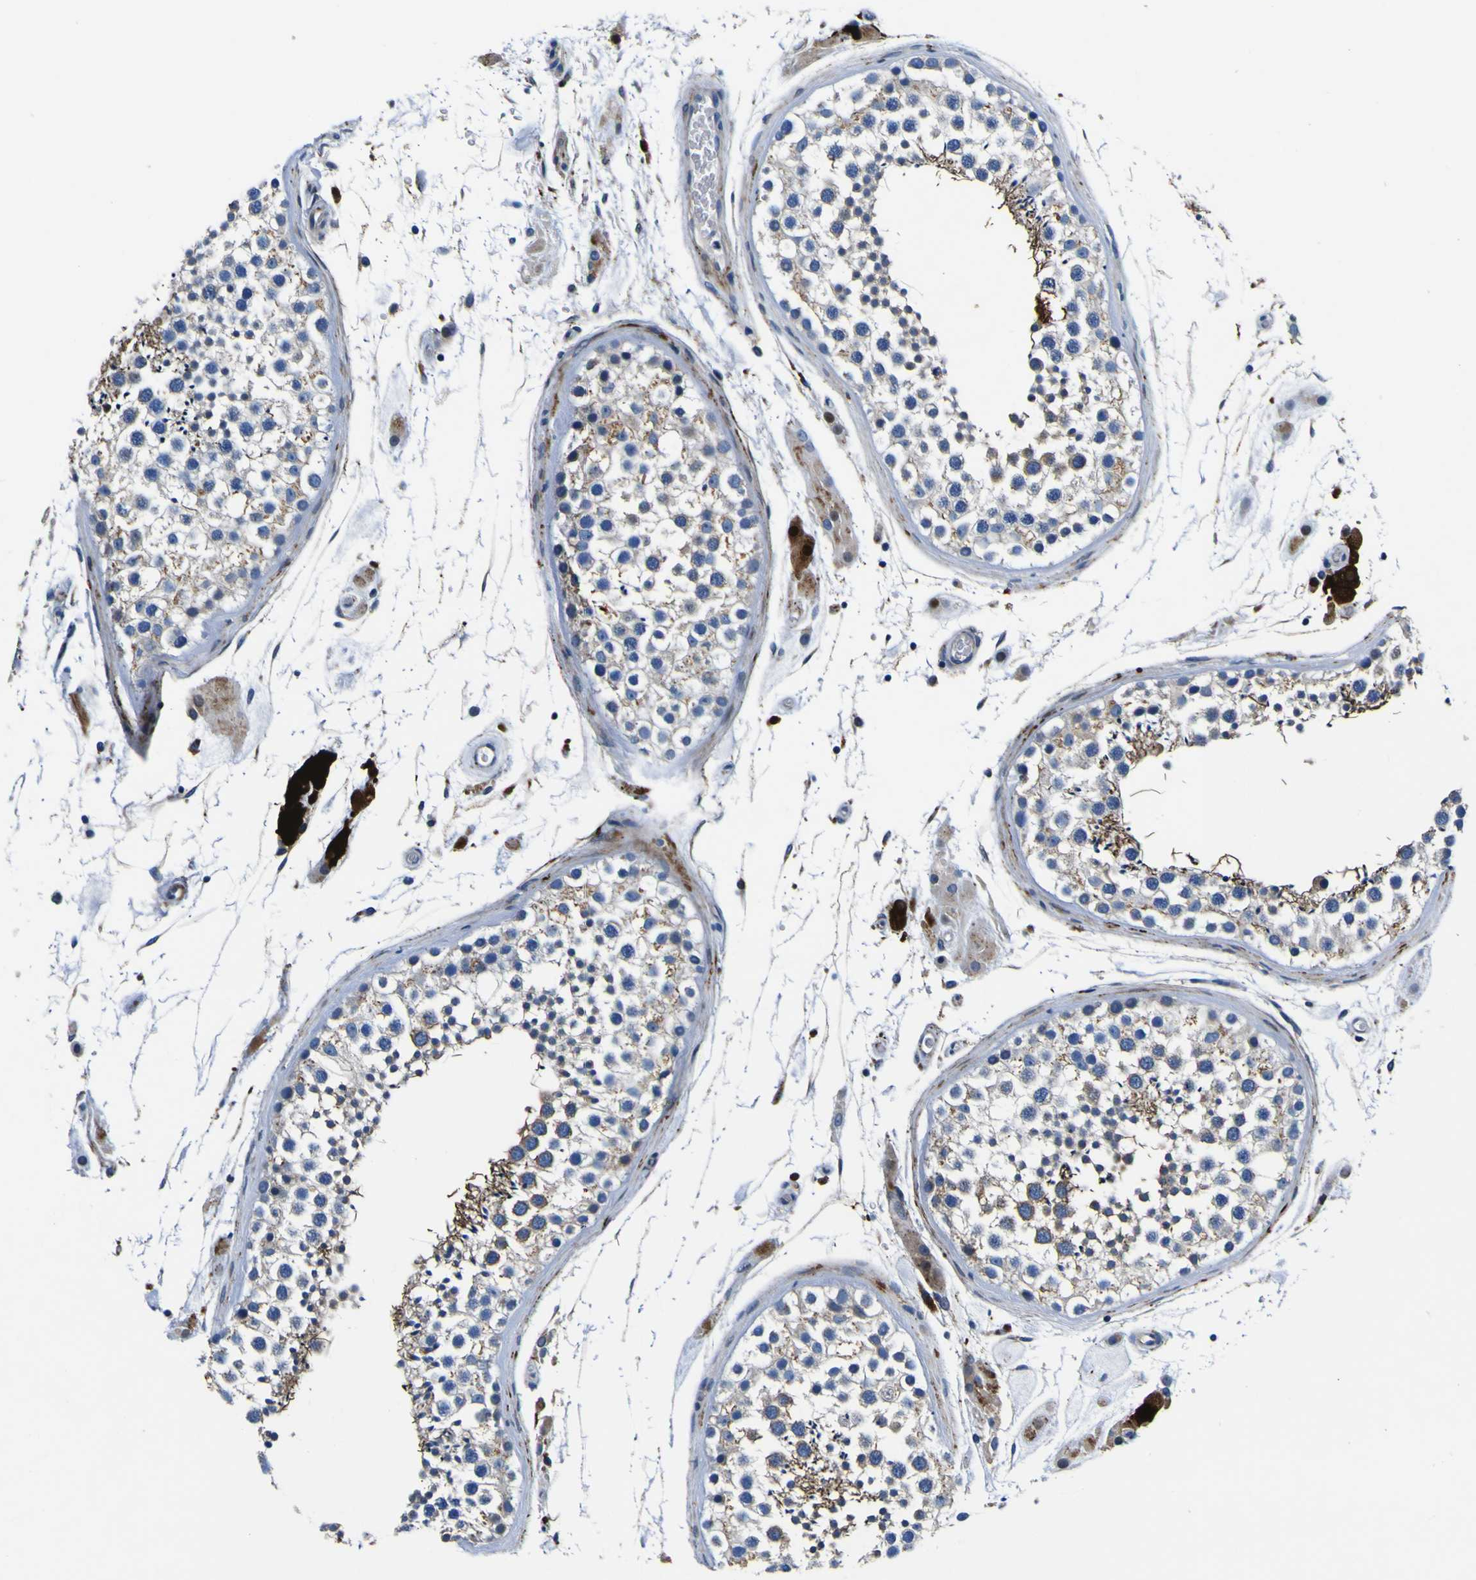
{"staining": {"intensity": "weak", "quantity": "25%-75%", "location": "cytoplasmic/membranous"}, "tissue": "testis", "cell_type": "Cells in seminiferous ducts", "image_type": "normal", "snomed": [{"axis": "morphology", "description": "Normal tissue, NOS"}, {"axis": "topography", "description": "Testis"}], "caption": "Immunohistochemistry (IHC) of normal human testis reveals low levels of weak cytoplasmic/membranous staining in approximately 25%-75% of cells in seminiferous ducts.", "gene": "AGAP3", "patient": {"sex": "male", "age": 46}}